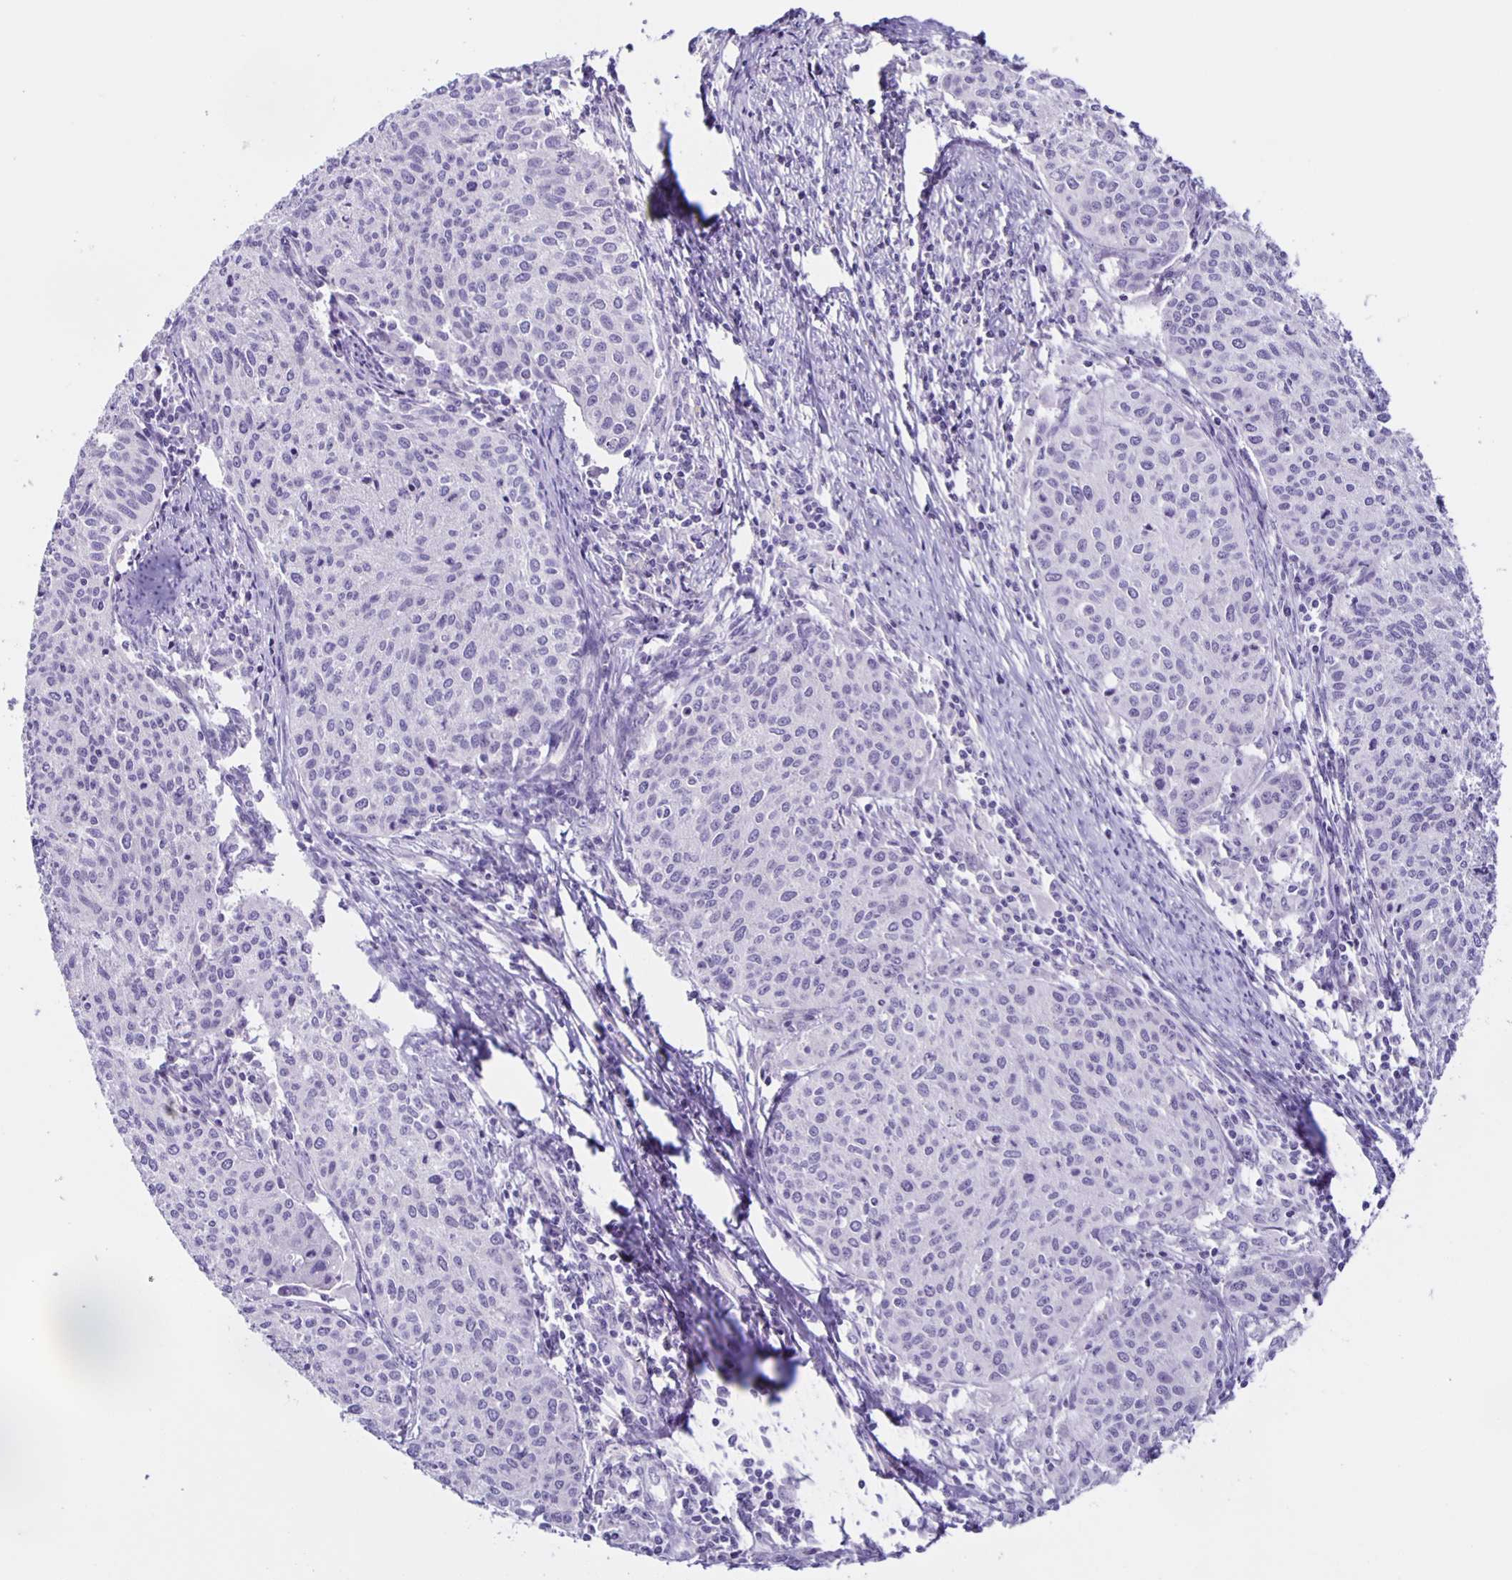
{"staining": {"intensity": "negative", "quantity": "none", "location": "none"}, "tissue": "cervical cancer", "cell_type": "Tumor cells", "image_type": "cancer", "snomed": [{"axis": "morphology", "description": "Squamous cell carcinoma, NOS"}, {"axis": "topography", "description": "Cervix"}], "caption": "Micrograph shows no significant protein expression in tumor cells of squamous cell carcinoma (cervical).", "gene": "SLC12A3", "patient": {"sex": "female", "age": 38}}